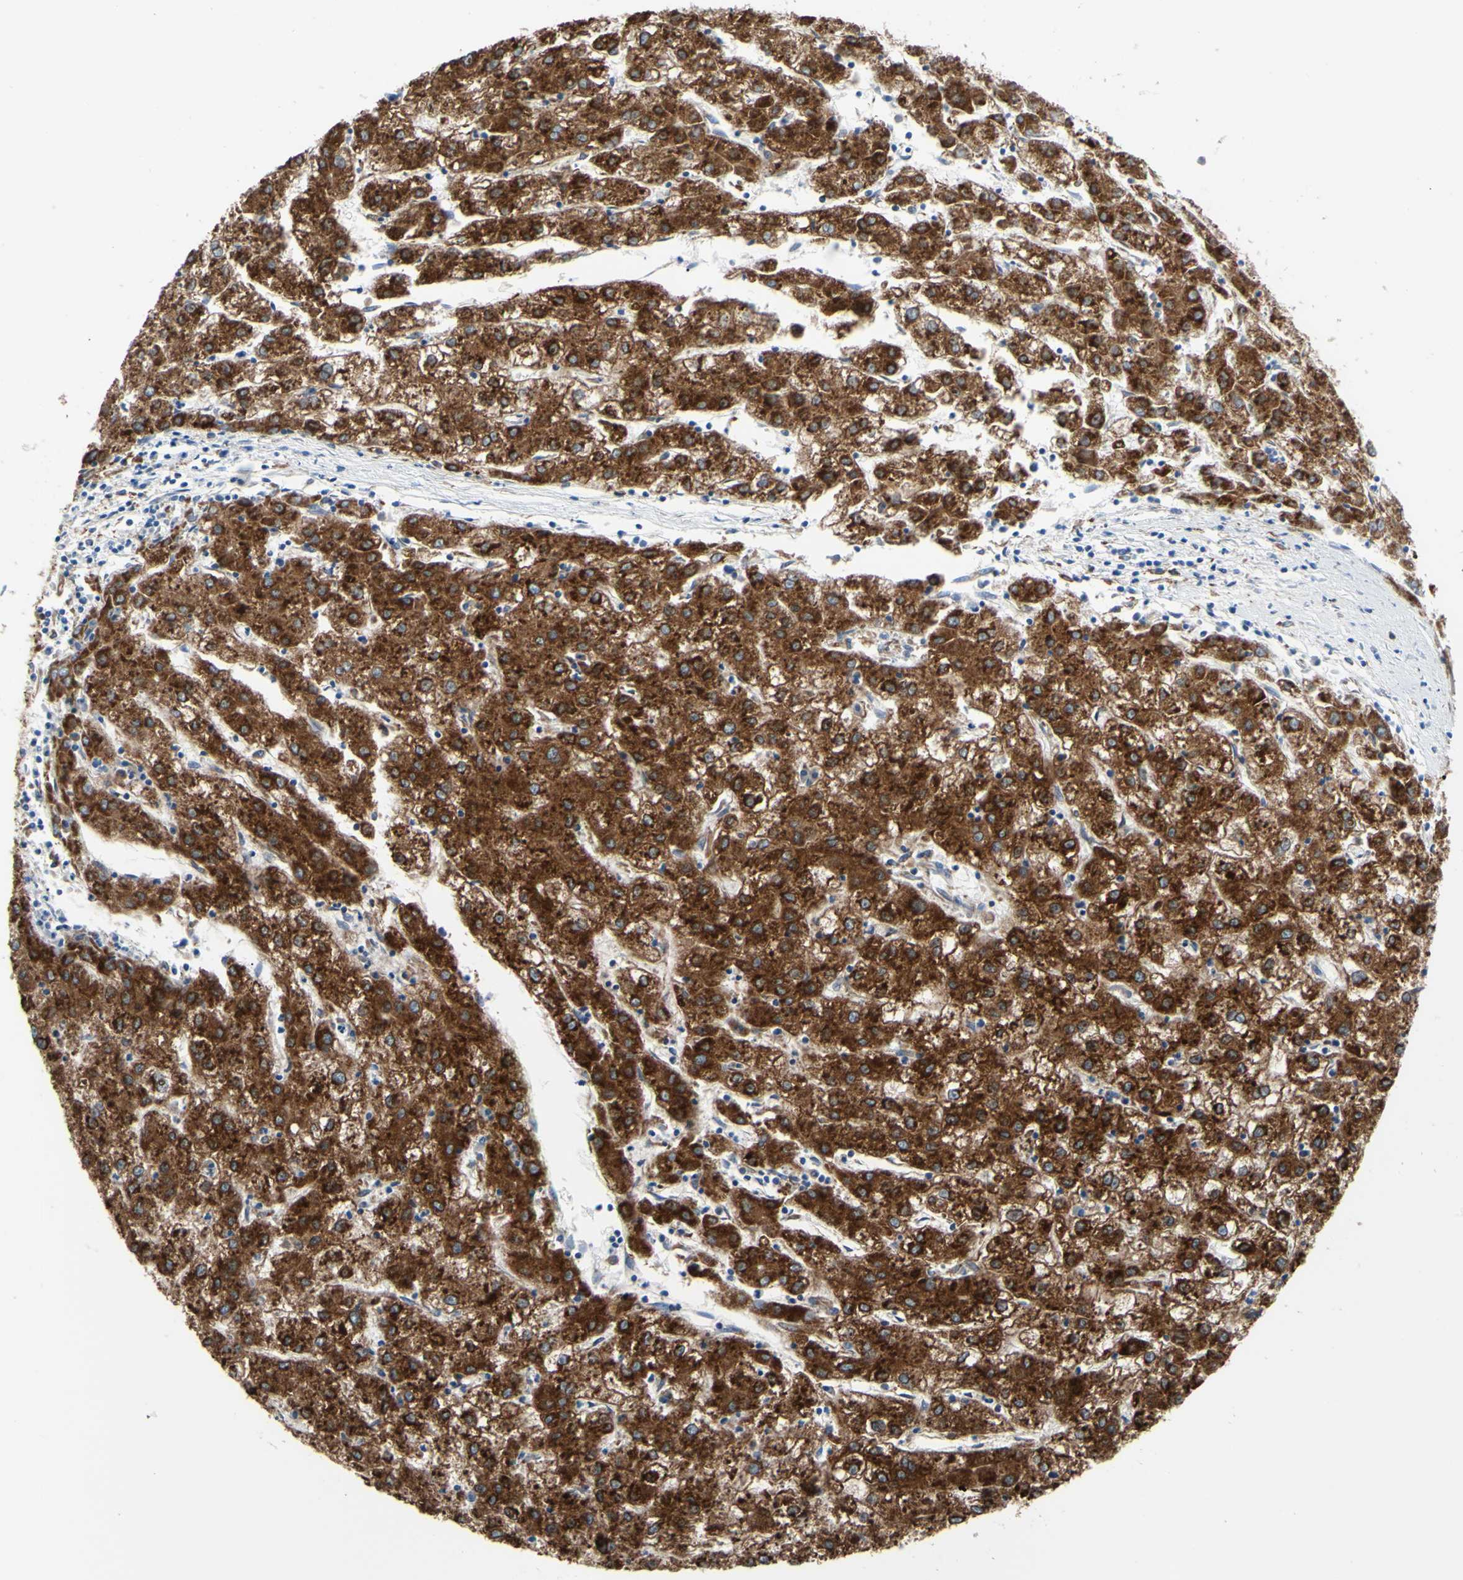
{"staining": {"intensity": "strong", "quantity": ">75%", "location": "cytoplasmic/membranous"}, "tissue": "liver cancer", "cell_type": "Tumor cells", "image_type": "cancer", "snomed": [{"axis": "morphology", "description": "Carcinoma, Hepatocellular, NOS"}, {"axis": "topography", "description": "Liver"}], "caption": "DAB immunohistochemical staining of liver hepatocellular carcinoma reveals strong cytoplasmic/membranous protein positivity in about >75% of tumor cells.", "gene": "MGST2", "patient": {"sex": "male", "age": 72}}